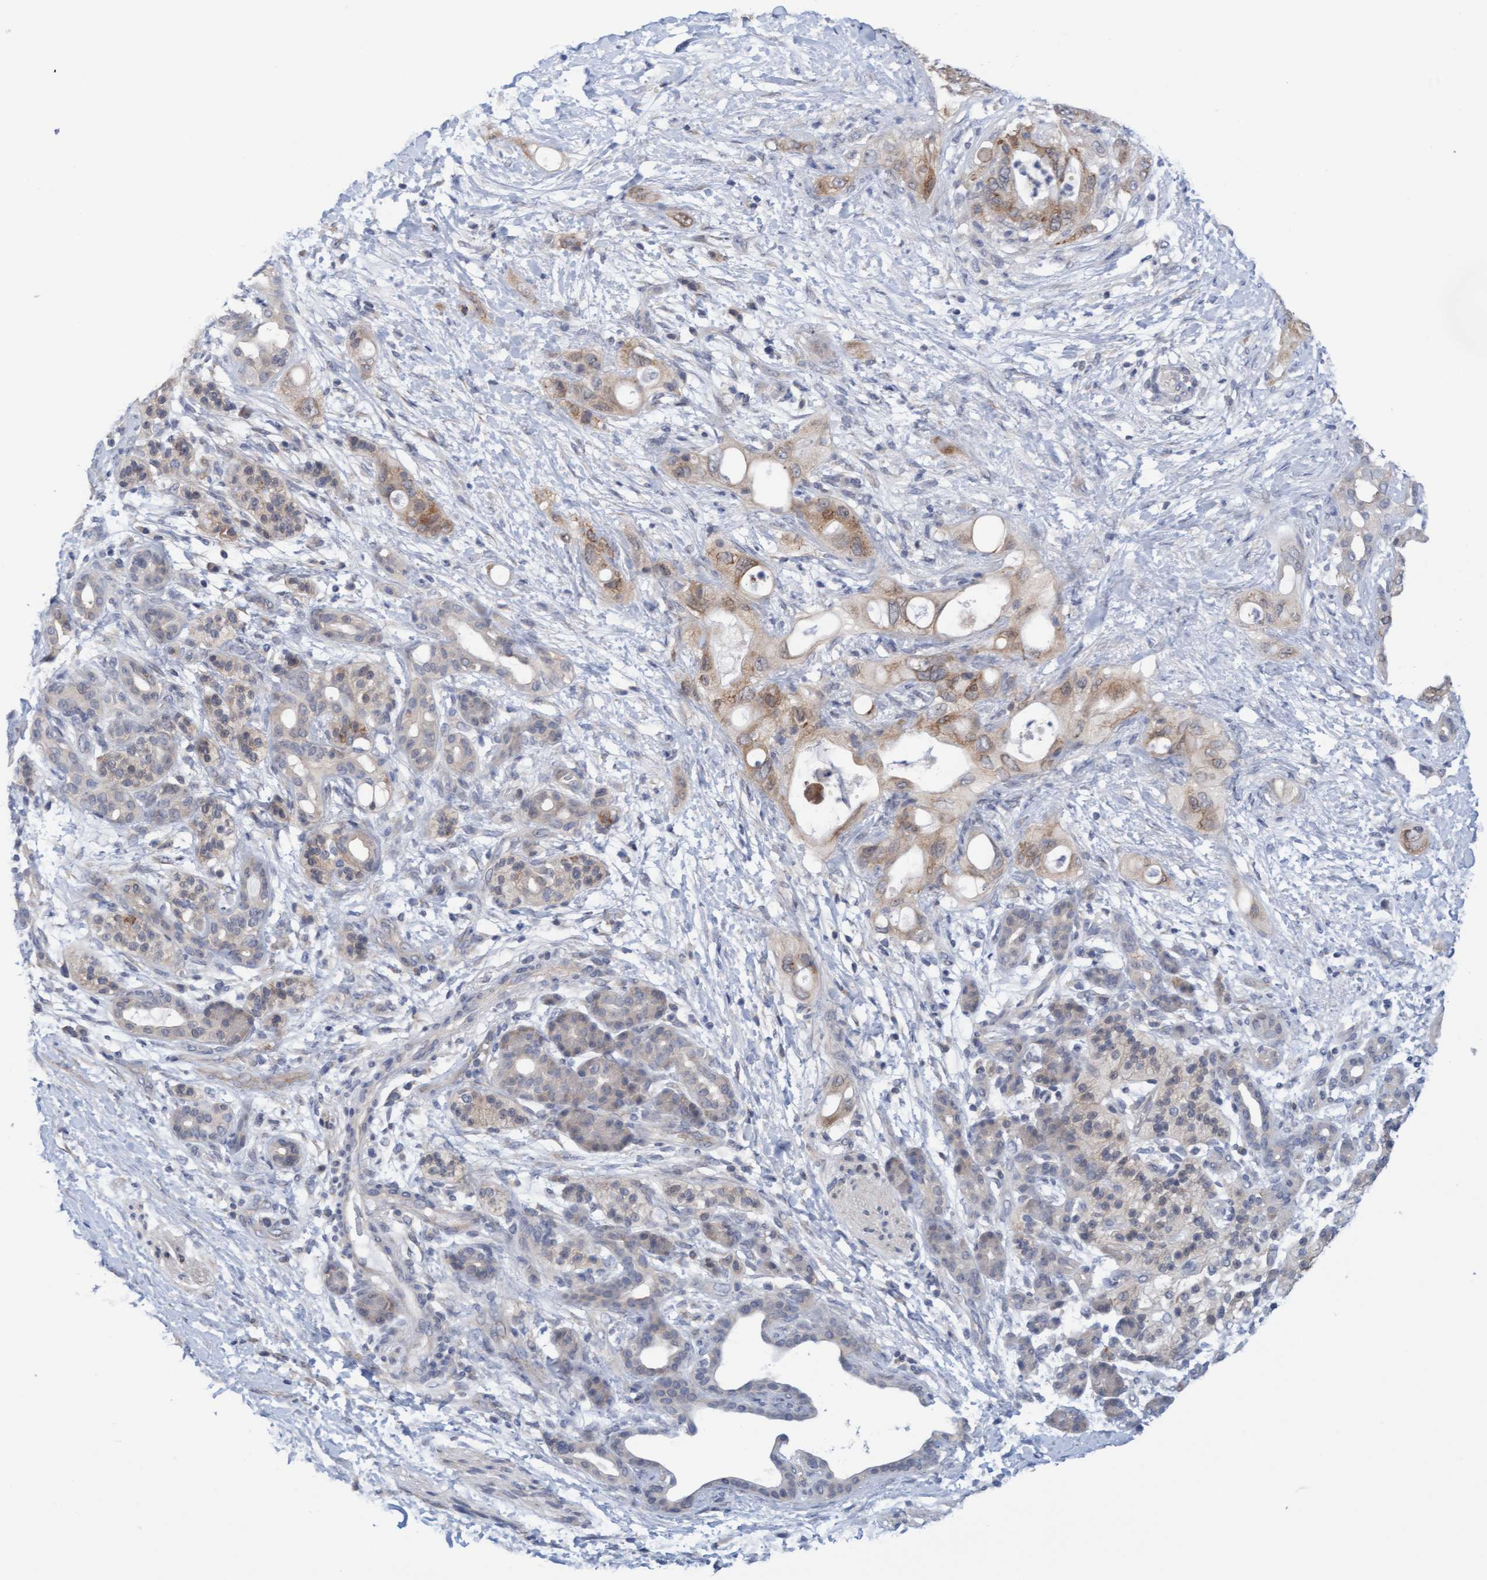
{"staining": {"intensity": "weak", "quantity": "25%-75%", "location": "cytoplasmic/membranous"}, "tissue": "pancreatic cancer", "cell_type": "Tumor cells", "image_type": "cancer", "snomed": [{"axis": "morphology", "description": "Adenocarcinoma, NOS"}, {"axis": "topography", "description": "Pancreas"}], "caption": "DAB immunohistochemical staining of human pancreatic adenocarcinoma exhibits weak cytoplasmic/membranous protein expression in about 25%-75% of tumor cells.", "gene": "AMZ2", "patient": {"sex": "male", "age": 59}}